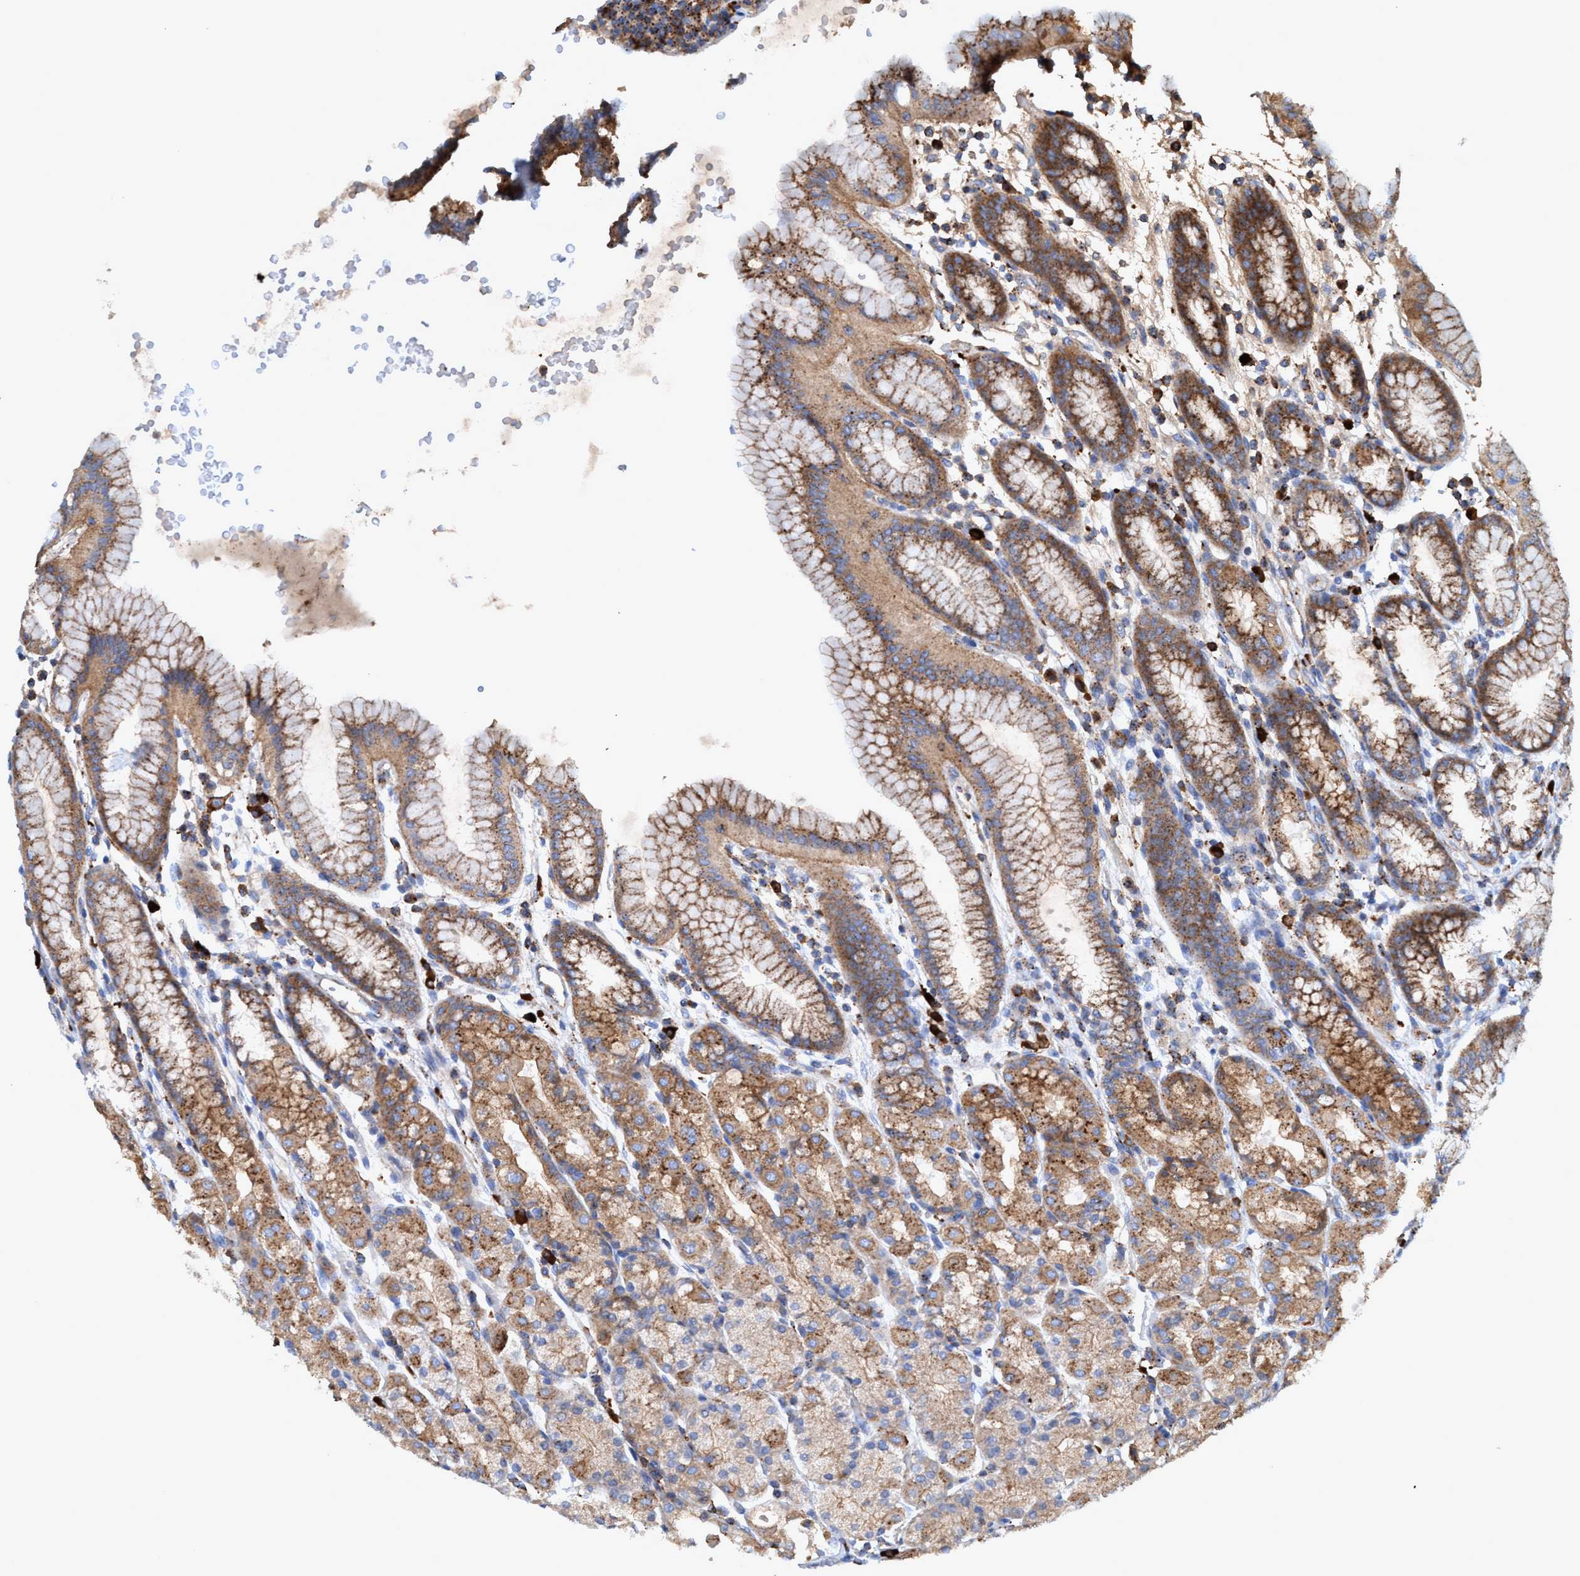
{"staining": {"intensity": "strong", "quantity": "25%-75%", "location": "cytoplasmic/membranous"}, "tissue": "stomach", "cell_type": "Glandular cells", "image_type": "normal", "snomed": [{"axis": "morphology", "description": "Normal tissue, NOS"}, {"axis": "topography", "description": "Stomach, upper"}], "caption": "A brown stain highlights strong cytoplasmic/membranous staining of a protein in glandular cells of unremarkable stomach.", "gene": "TRIM65", "patient": {"sex": "male", "age": 68}}